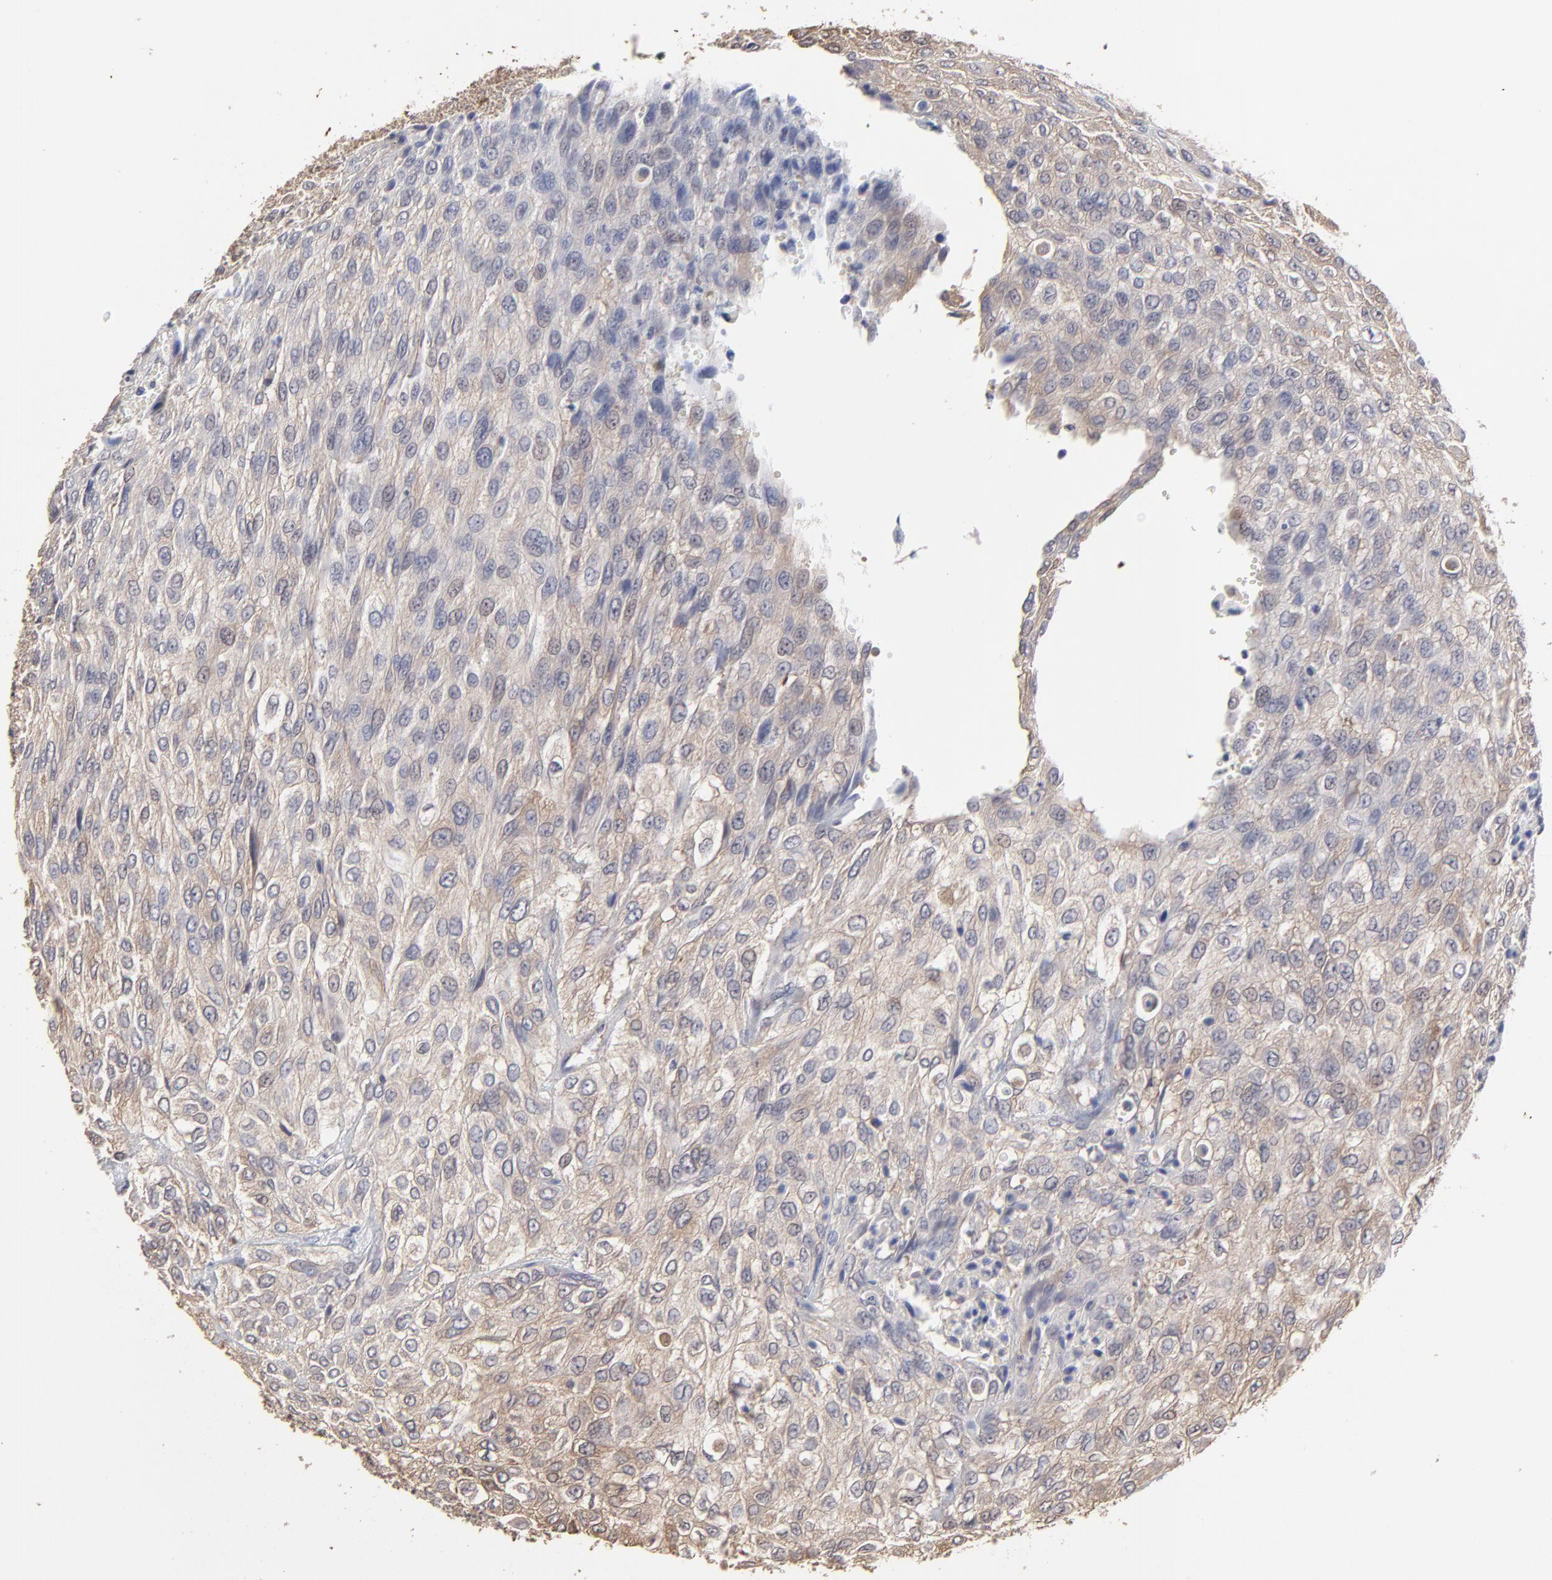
{"staining": {"intensity": "weak", "quantity": "25%-75%", "location": "cytoplasmic/membranous"}, "tissue": "urothelial cancer", "cell_type": "Tumor cells", "image_type": "cancer", "snomed": [{"axis": "morphology", "description": "Urothelial carcinoma, High grade"}, {"axis": "topography", "description": "Urinary bladder"}], "caption": "IHC of human high-grade urothelial carcinoma shows low levels of weak cytoplasmic/membranous positivity in approximately 25%-75% of tumor cells. (IHC, brightfield microscopy, high magnification).", "gene": "CCT2", "patient": {"sex": "male", "age": 57}}